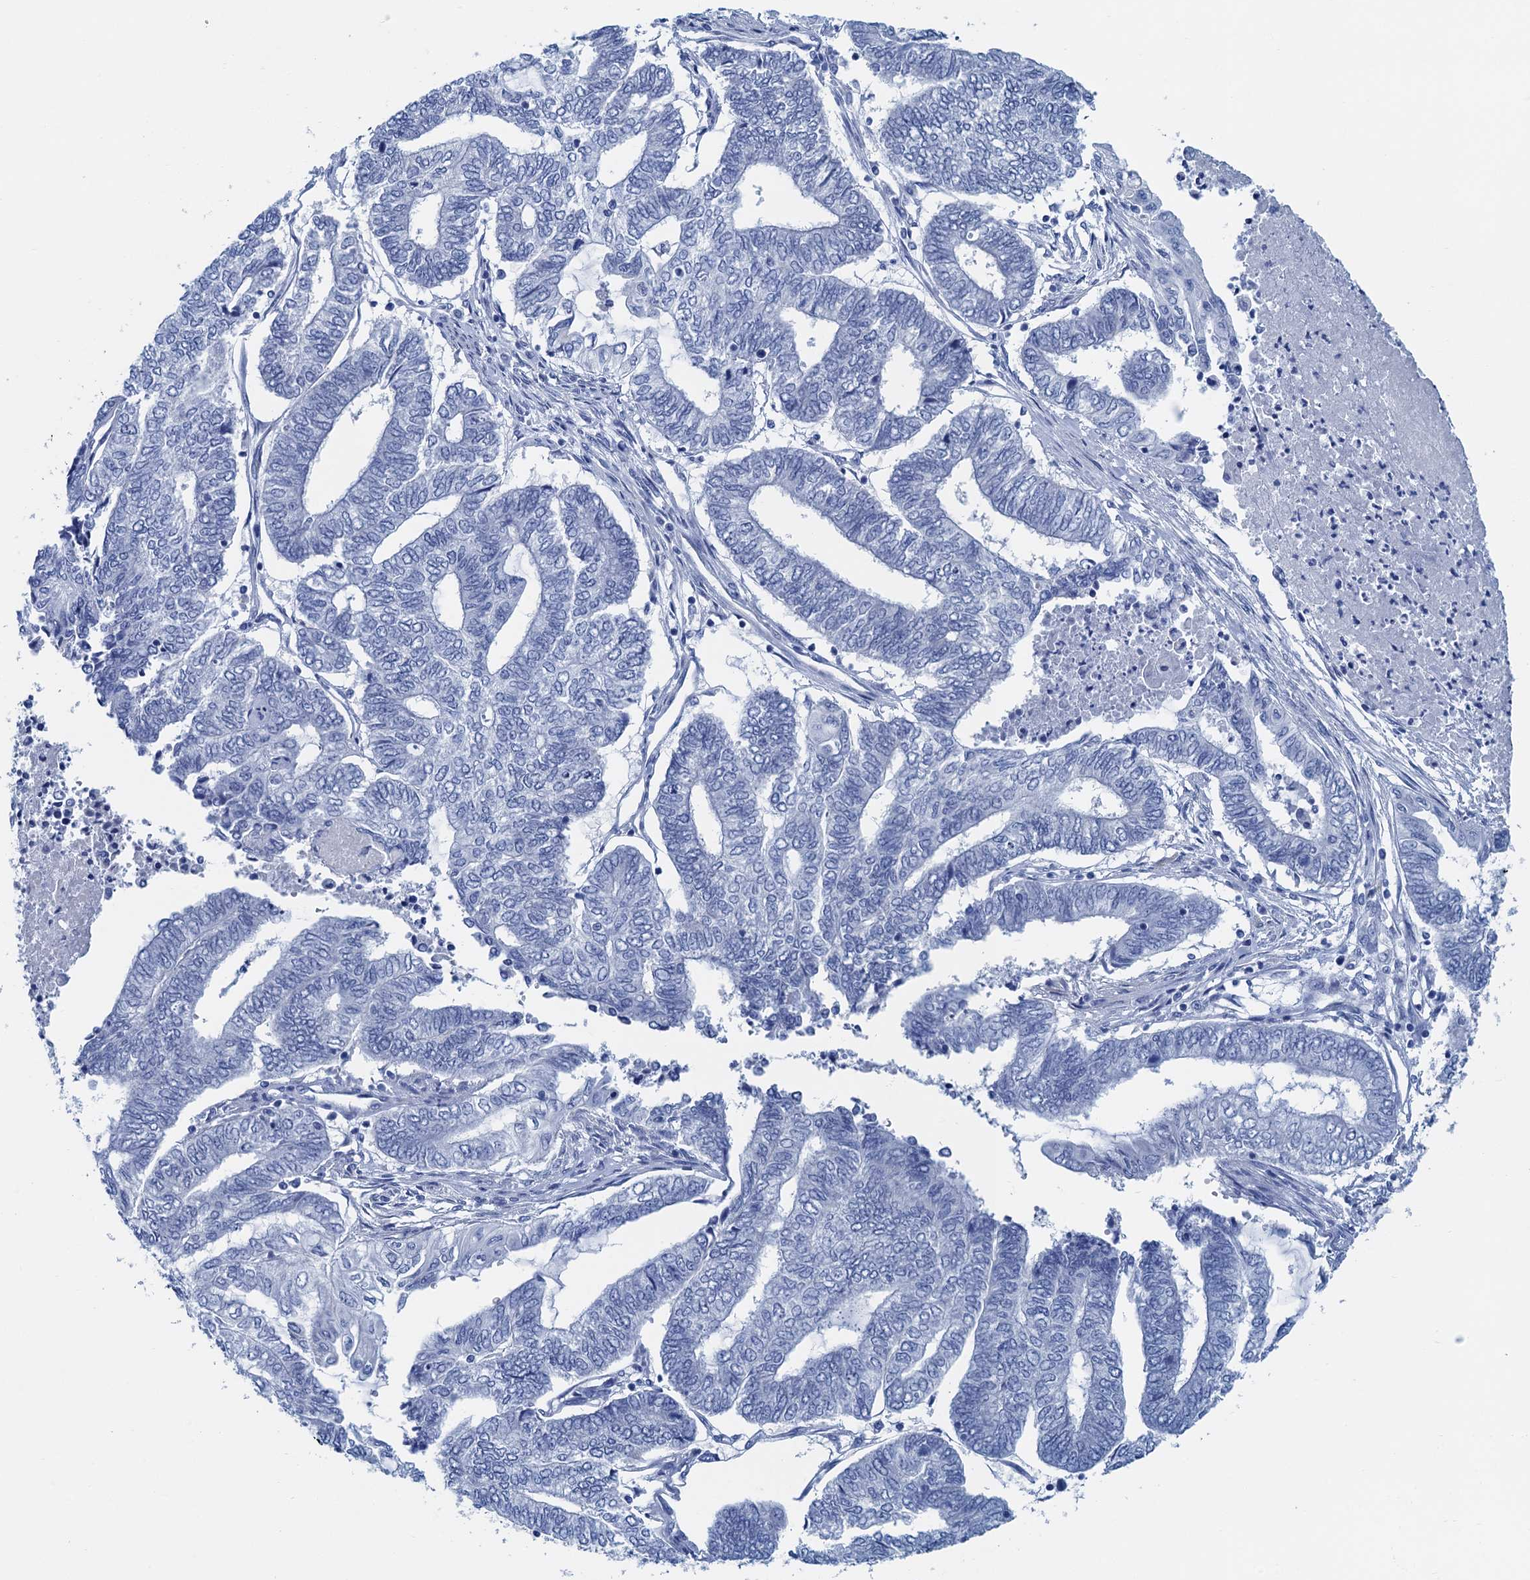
{"staining": {"intensity": "negative", "quantity": "none", "location": "none"}, "tissue": "endometrial cancer", "cell_type": "Tumor cells", "image_type": "cancer", "snomed": [{"axis": "morphology", "description": "Adenocarcinoma, NOS"}, {"axis": "topography", "description": "Uterus"}, {"axis": "topography", "description": "Endometrium"}], "caption": "Tumor cells are negative for brown protein staining in endometrial adenocarcinoma.", "gene": "NLRP10", "patient": {"sex": "female", "age": 70}}